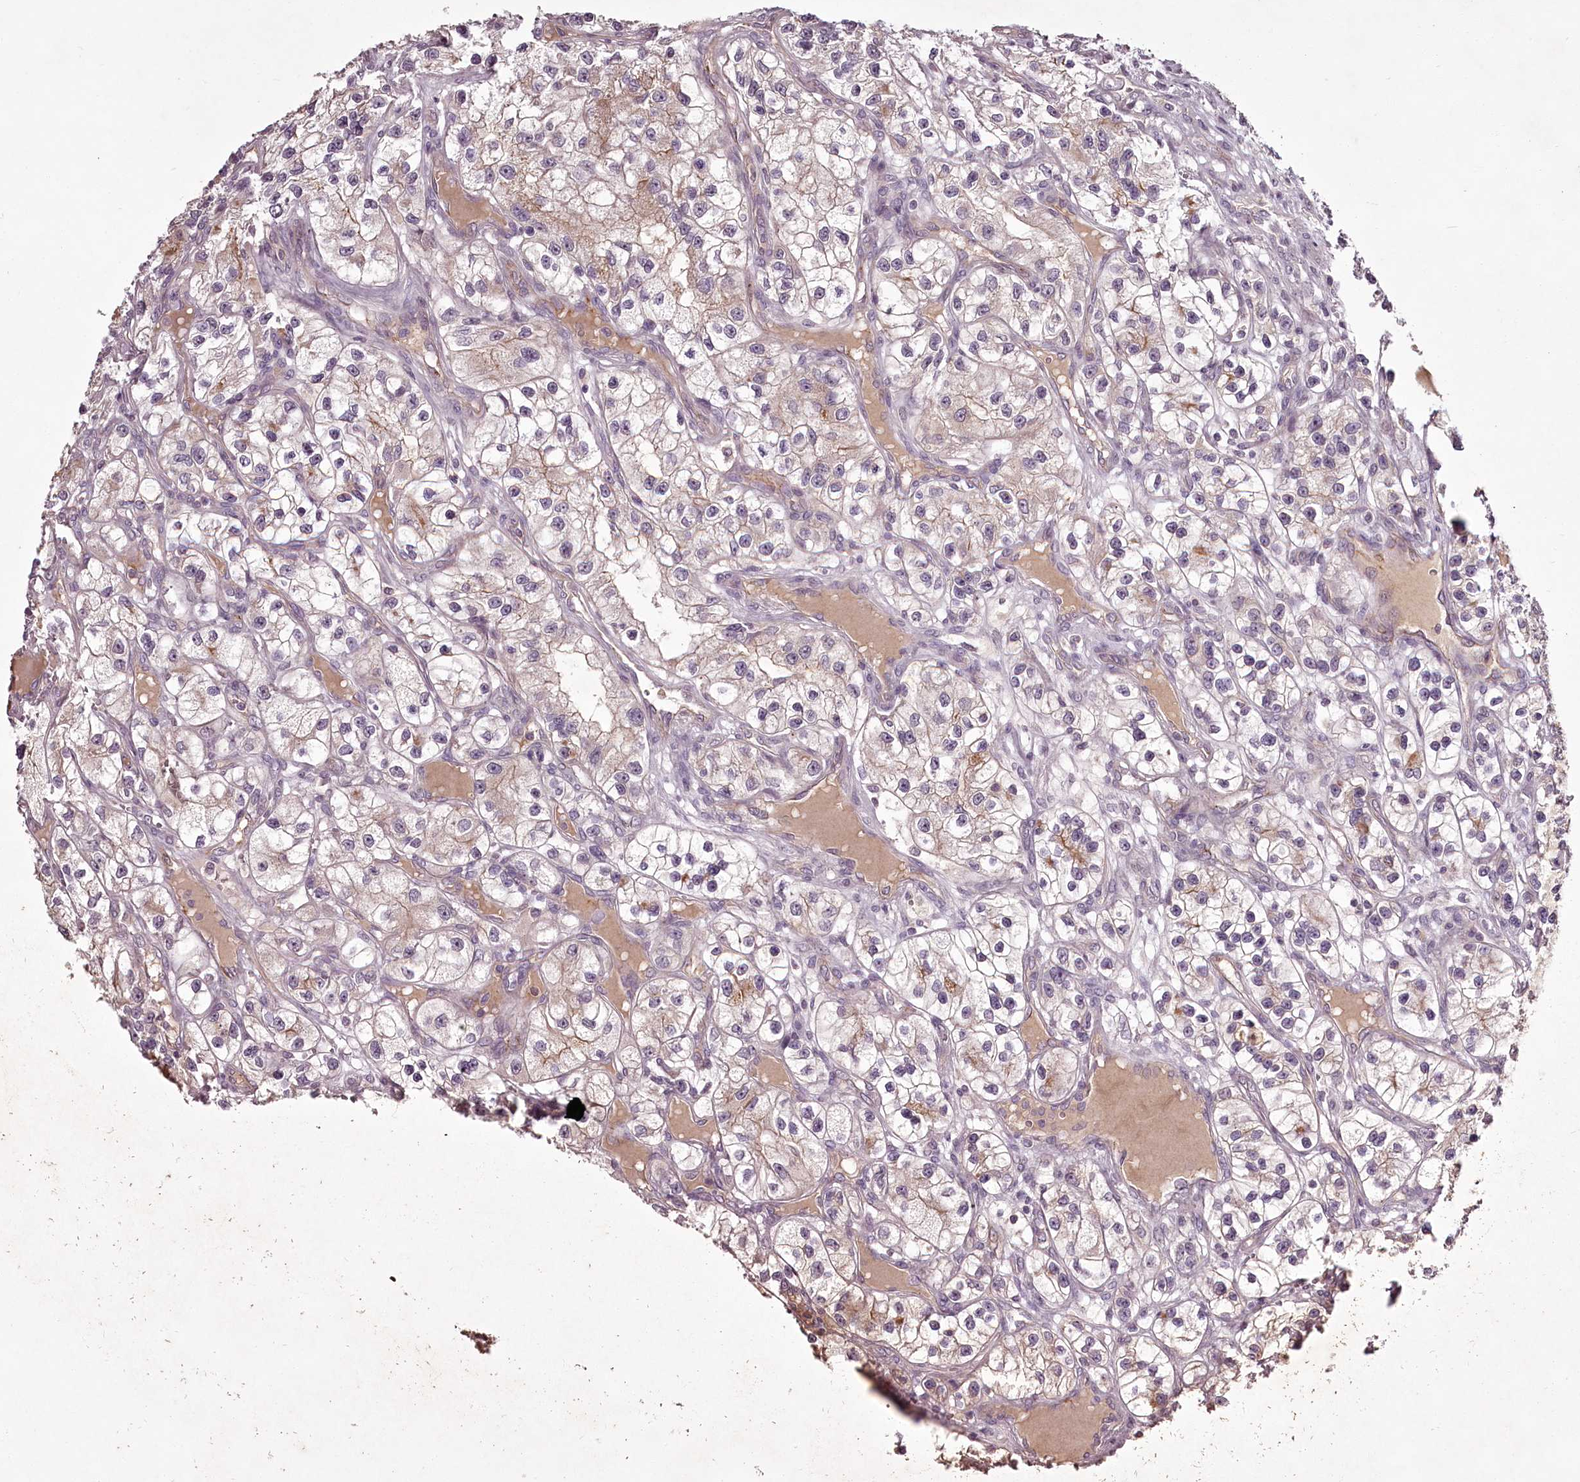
{"staining": {"intensity": "weak", "quantity": "<25%", "location": "cytoplasmic/membranous"}, "tissue": "renal cancer", "cell_type": "Tumor cells", "image_type": "cancer", "snomed": [{"axis": "morphology", "description": "Adenocarcinoma, NOS"}, {"axis": "topography", "description": "Kidney"}], "caption": "The immunohistochemistry histopathology image has no significant expression in tumor cells of renal adenocarcinoma tissue. (DAB immunohistochemistry (IHC) with hematoxylin counter stain).", "gene": "RBMXL2", "patient": {"sex": "female", "age": 57}}